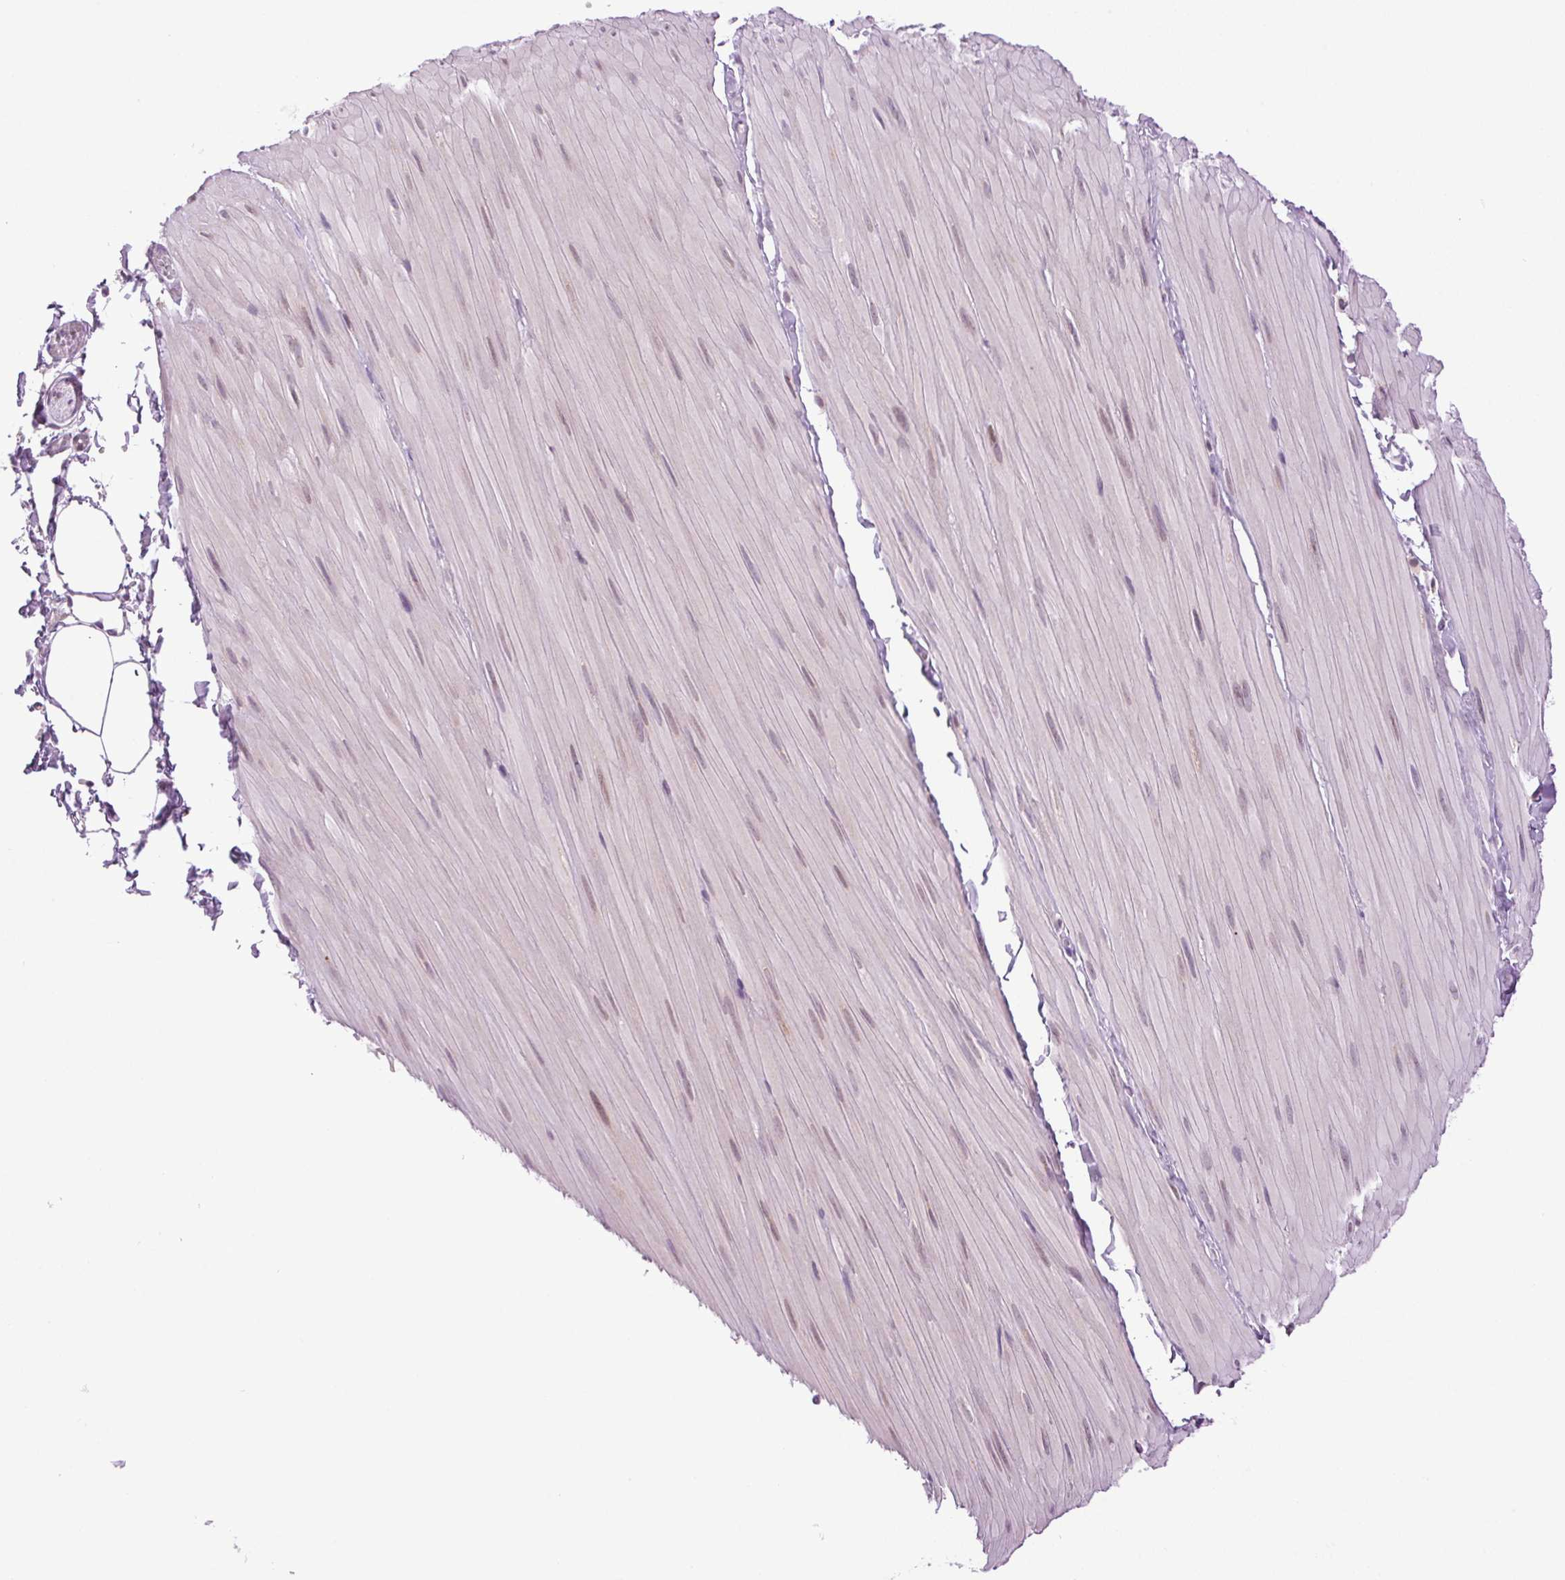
{"staining": {"intensity": "negative", "quantity": "none", "location": "none"}, "tissue": "adipose tissue", "cell_type": "Adipocytes", "image_type": "normal", "snomed": [{"axis": "morphology", "description": "Normal tissue, NOS"}, {"axis": "topography", "description": "Smooth muscle"}, {"axis": "topography", "description": "Peripheral nerve tissue"}], "caption": "This is an immunohistochemistry (IHC) photomicrograph of normal adipose tissue. There is no staining in adipocytes.", "gene": "SMIM13", "patient": {"sex": "male", "age": 58}}